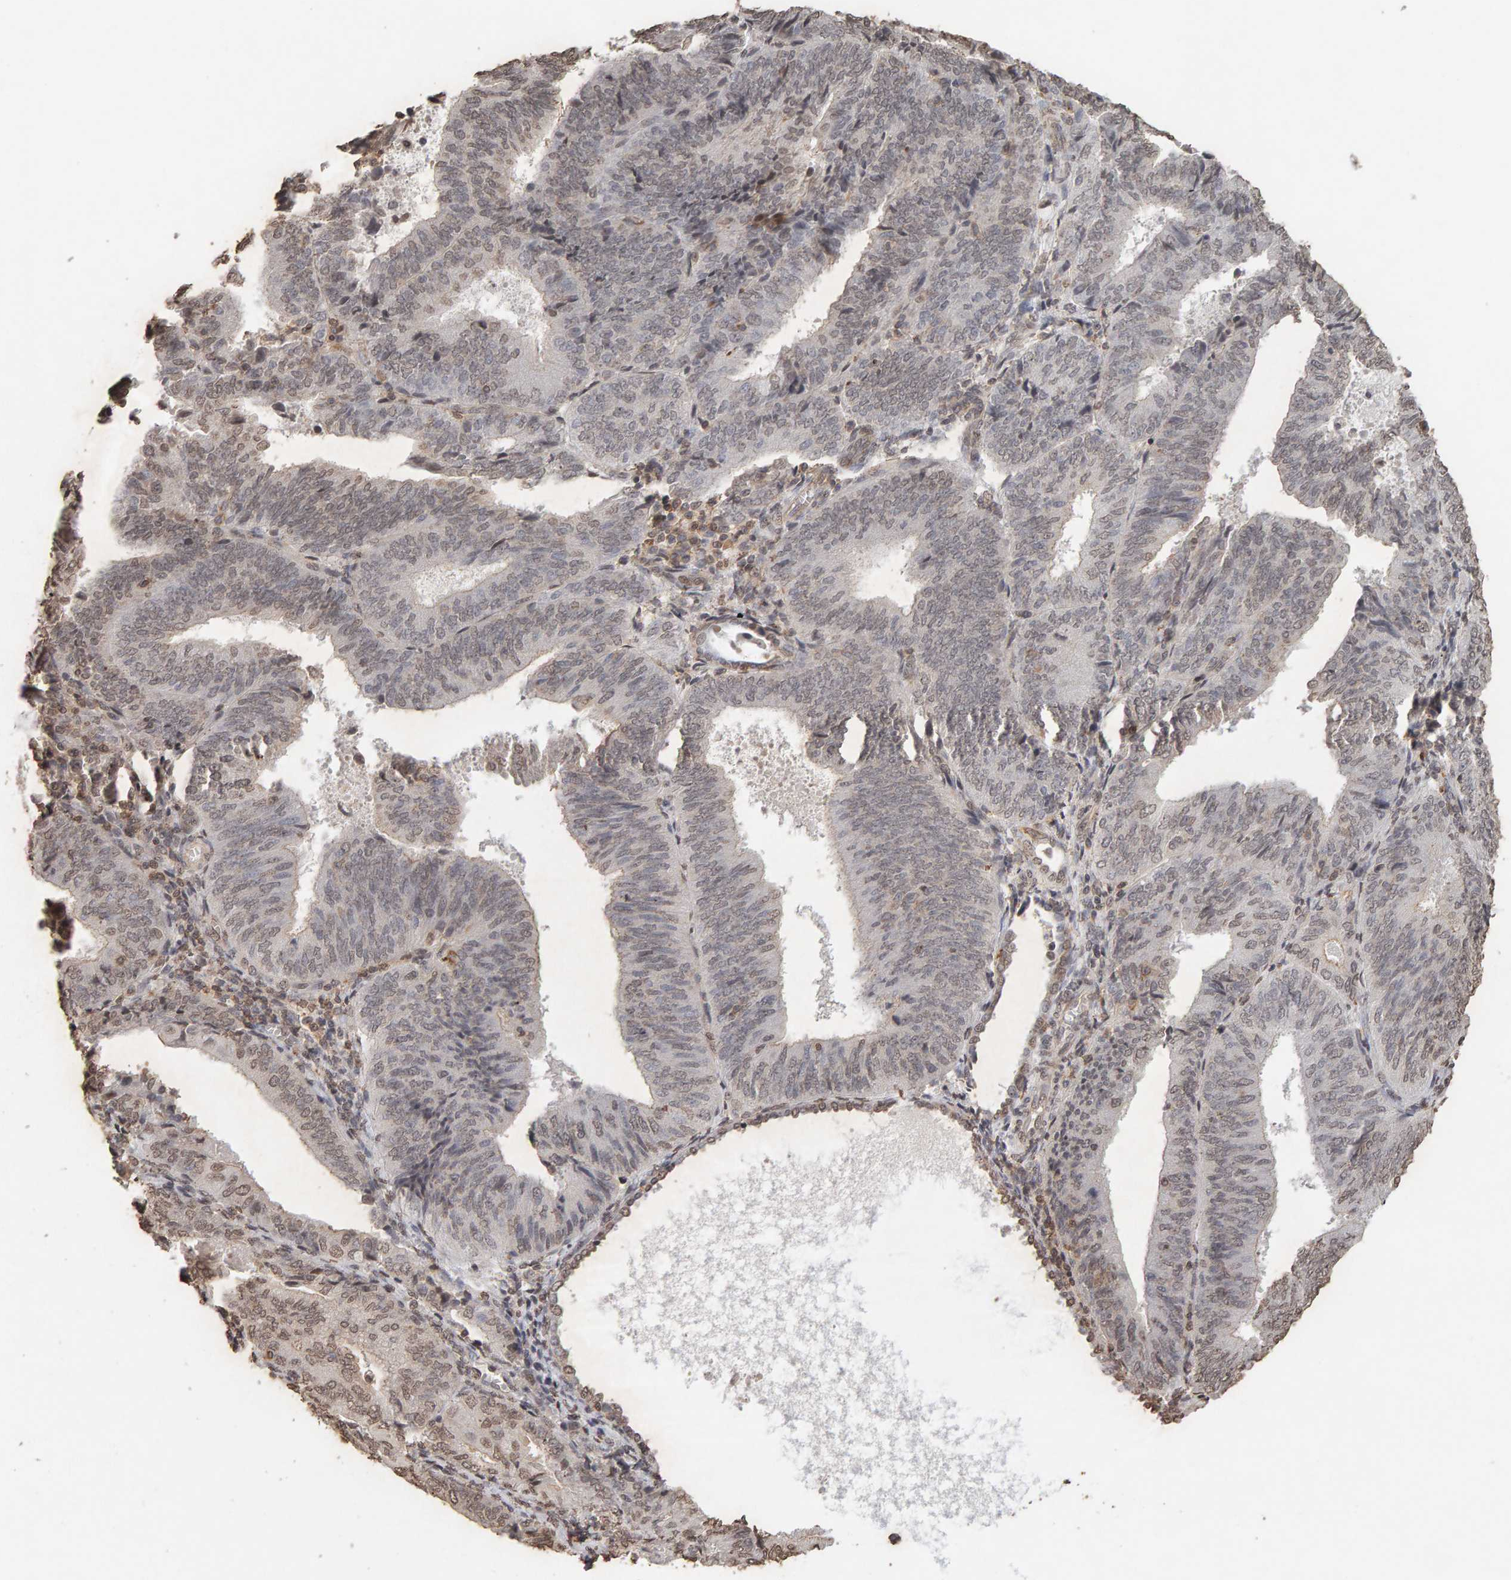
{"staining": {"intensity": "weak", "quantity": "25%-75%", "location": "nuclear"}, "tissue": "endometrial cancer", "cell_type": "Tumor cells", "image_type": "cancer", "snomed": [{"axis": "morphology", "description": "Adenocarcinoma, NOS"}, {"axis": "topography", "description": "Endometrium"}], "caption": "Immunohistochemical staining of adenocarcinoma (endometrial) demonstrates low levels of weak nuclear expression in approximately 25%-75% of tumor cells.", "gene": "DNAJB5", "patient": {"sex": "female", "age": 81}}